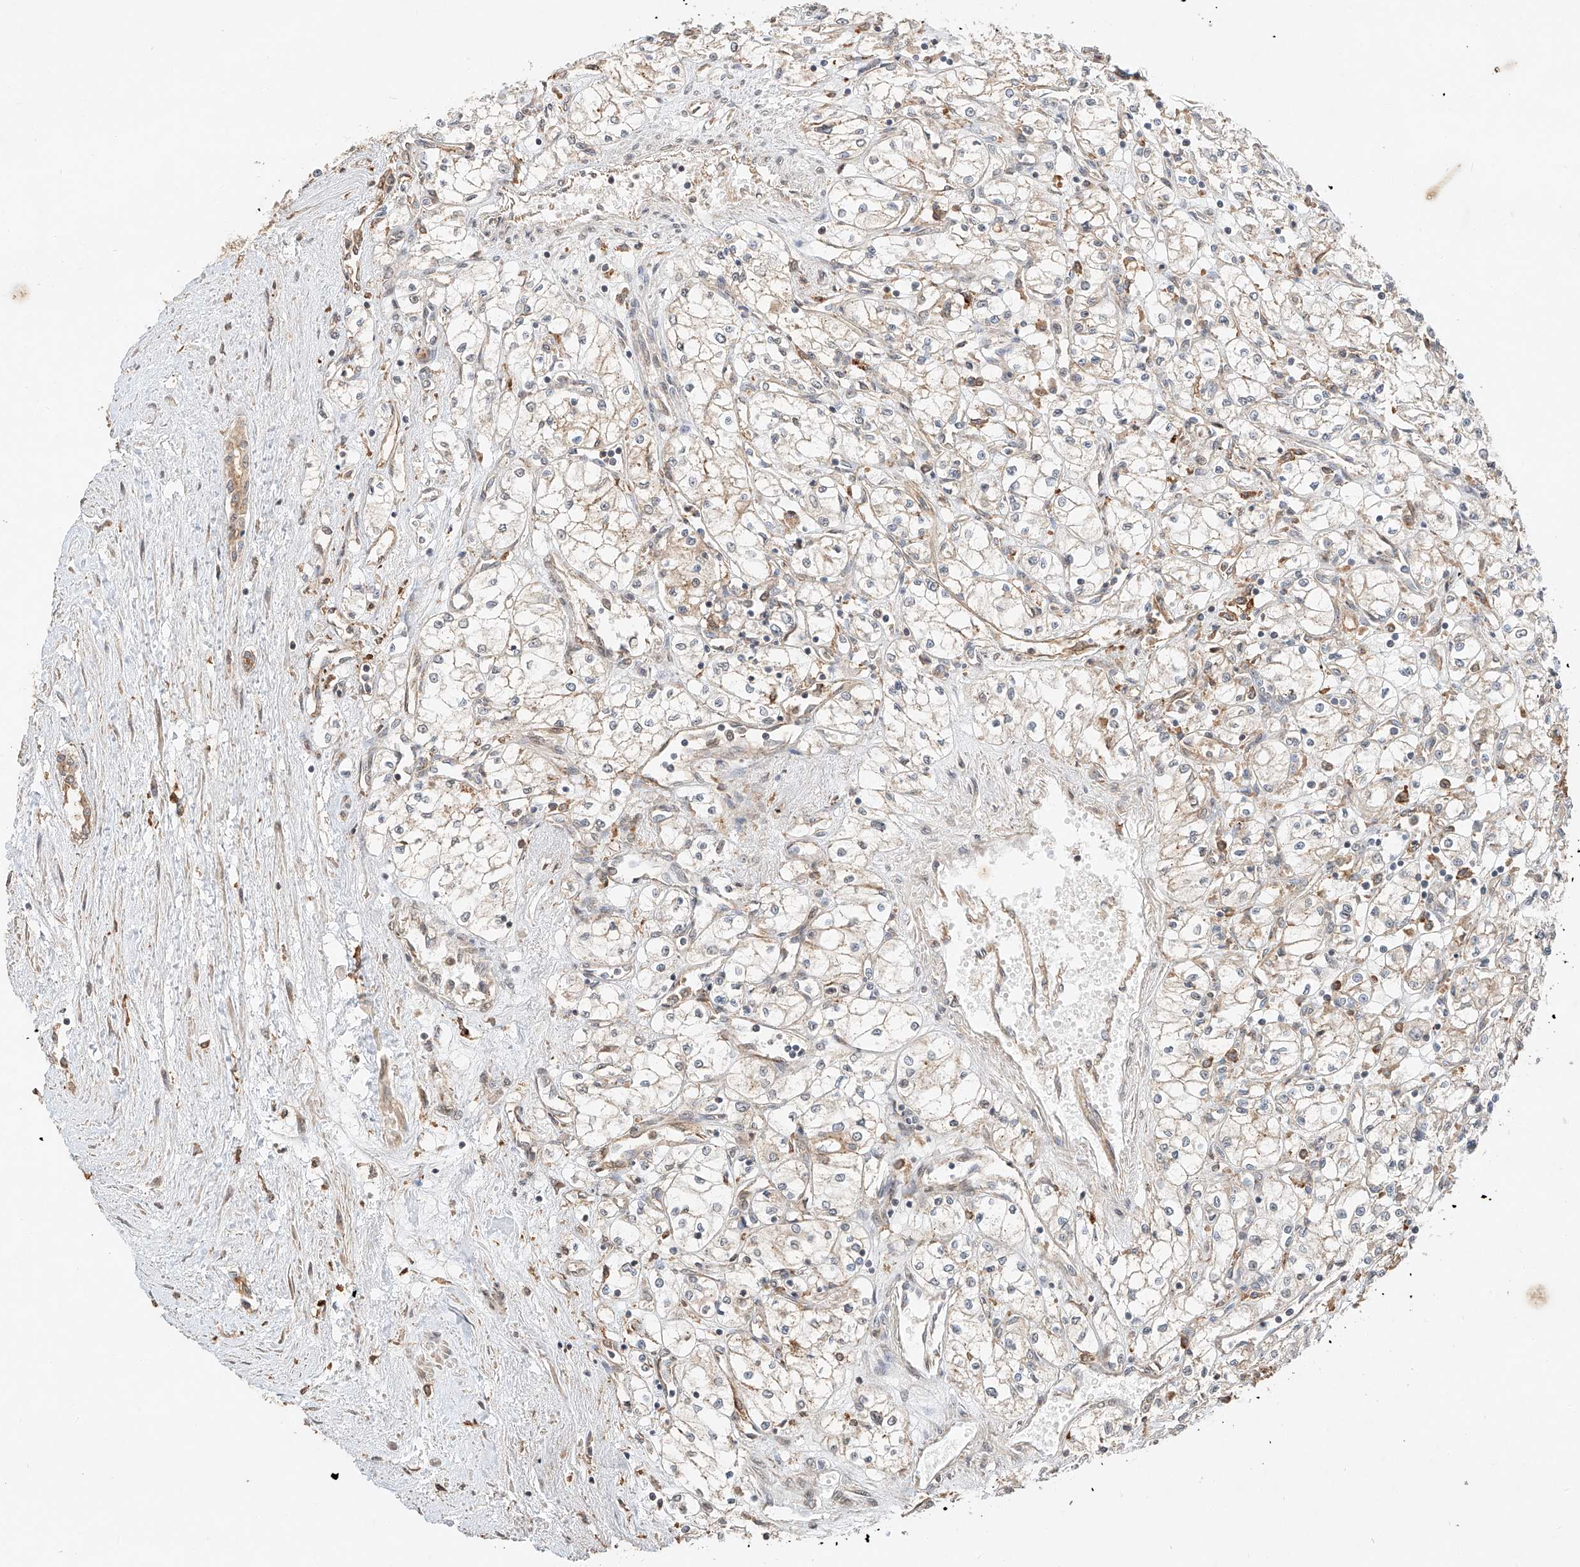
{"staining": {"intensity": "weak", "quantity": "25%-75%", "location": "cytoplasmic/membranous"}, "tissue": "renal cancer", "cell_type": "Tumor cells", "image_type": "cancer", "snomed": [{"axis": "morphology", "description": "Adenocarcinoma, NOS"}, {"axis": "topography", "description": "Kidney"}], "caption": "Protein staining demonstrates weak cytoplasmic/membranous positivity in about 25%-75% of tumor cells in renal cancer.", "gene": "SUSD6", "patient": {"sex": "male", "age": 59}}